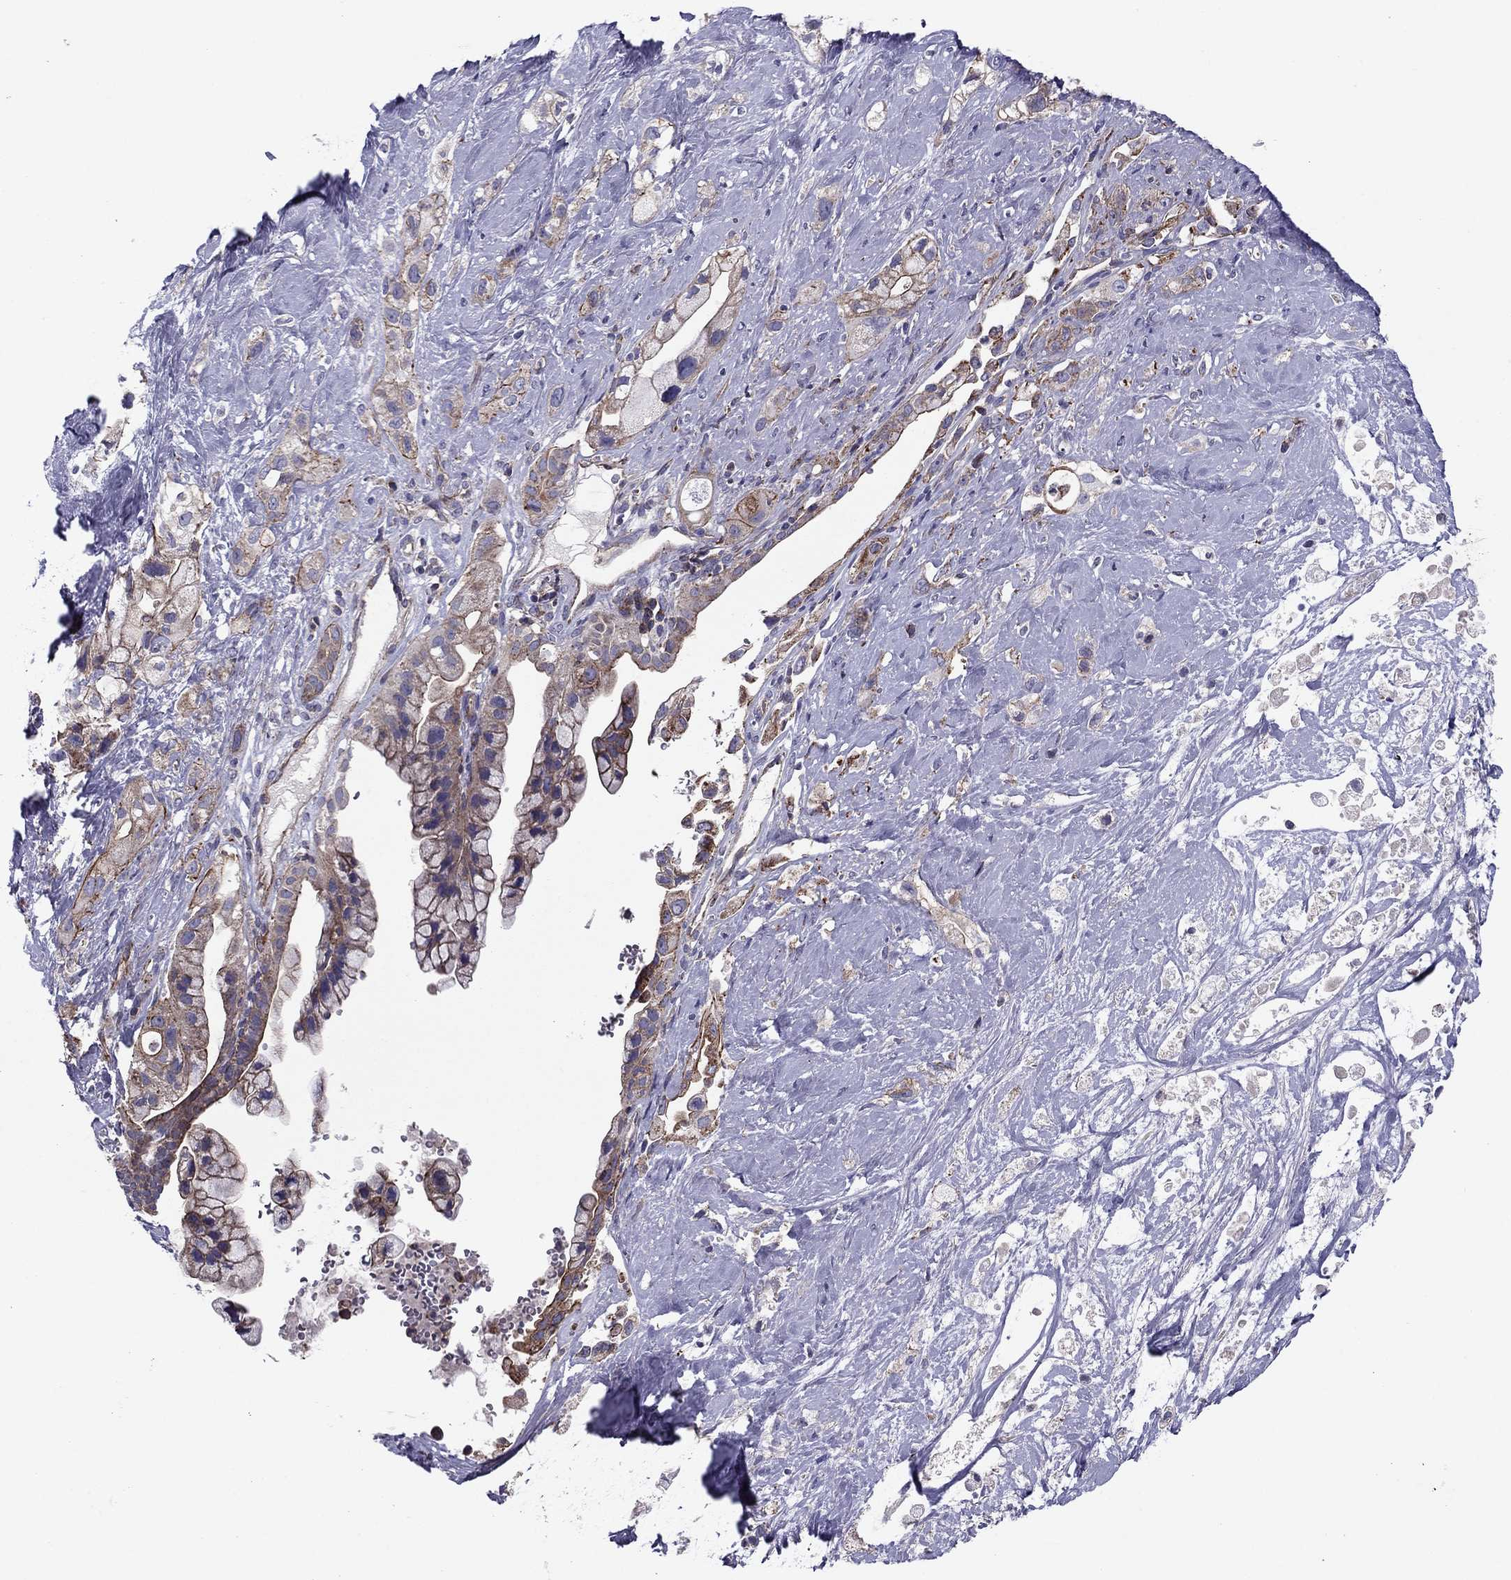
{"staining": {"intensity": "strong", "quantity": "<25%", "location": "cytoplasmic/membranous"}, "tissue": "pancreatic cancer", "cell_type": "Tumor cells", "image_type": "cancer", "snomed": [{"axis": "morphology", "description": "Adenocarcinoma, NOS"}, {"axis": "topography", "description": "Pancreas"}], "caption": "IHC staining of adenocarcinoma (pancreatic), which shows medium levels of strong cytoplasmic/membranous expression in approximately <25% of tumor cells indicating strong cytoplasmic/membranous protein positivity. The staining was performed using DAB (brown) for protein detection and nuclei were counterstained in hematoxylin (blue).", "gene": "ALG6", "patient": {"sex": "male", "age": 44}}